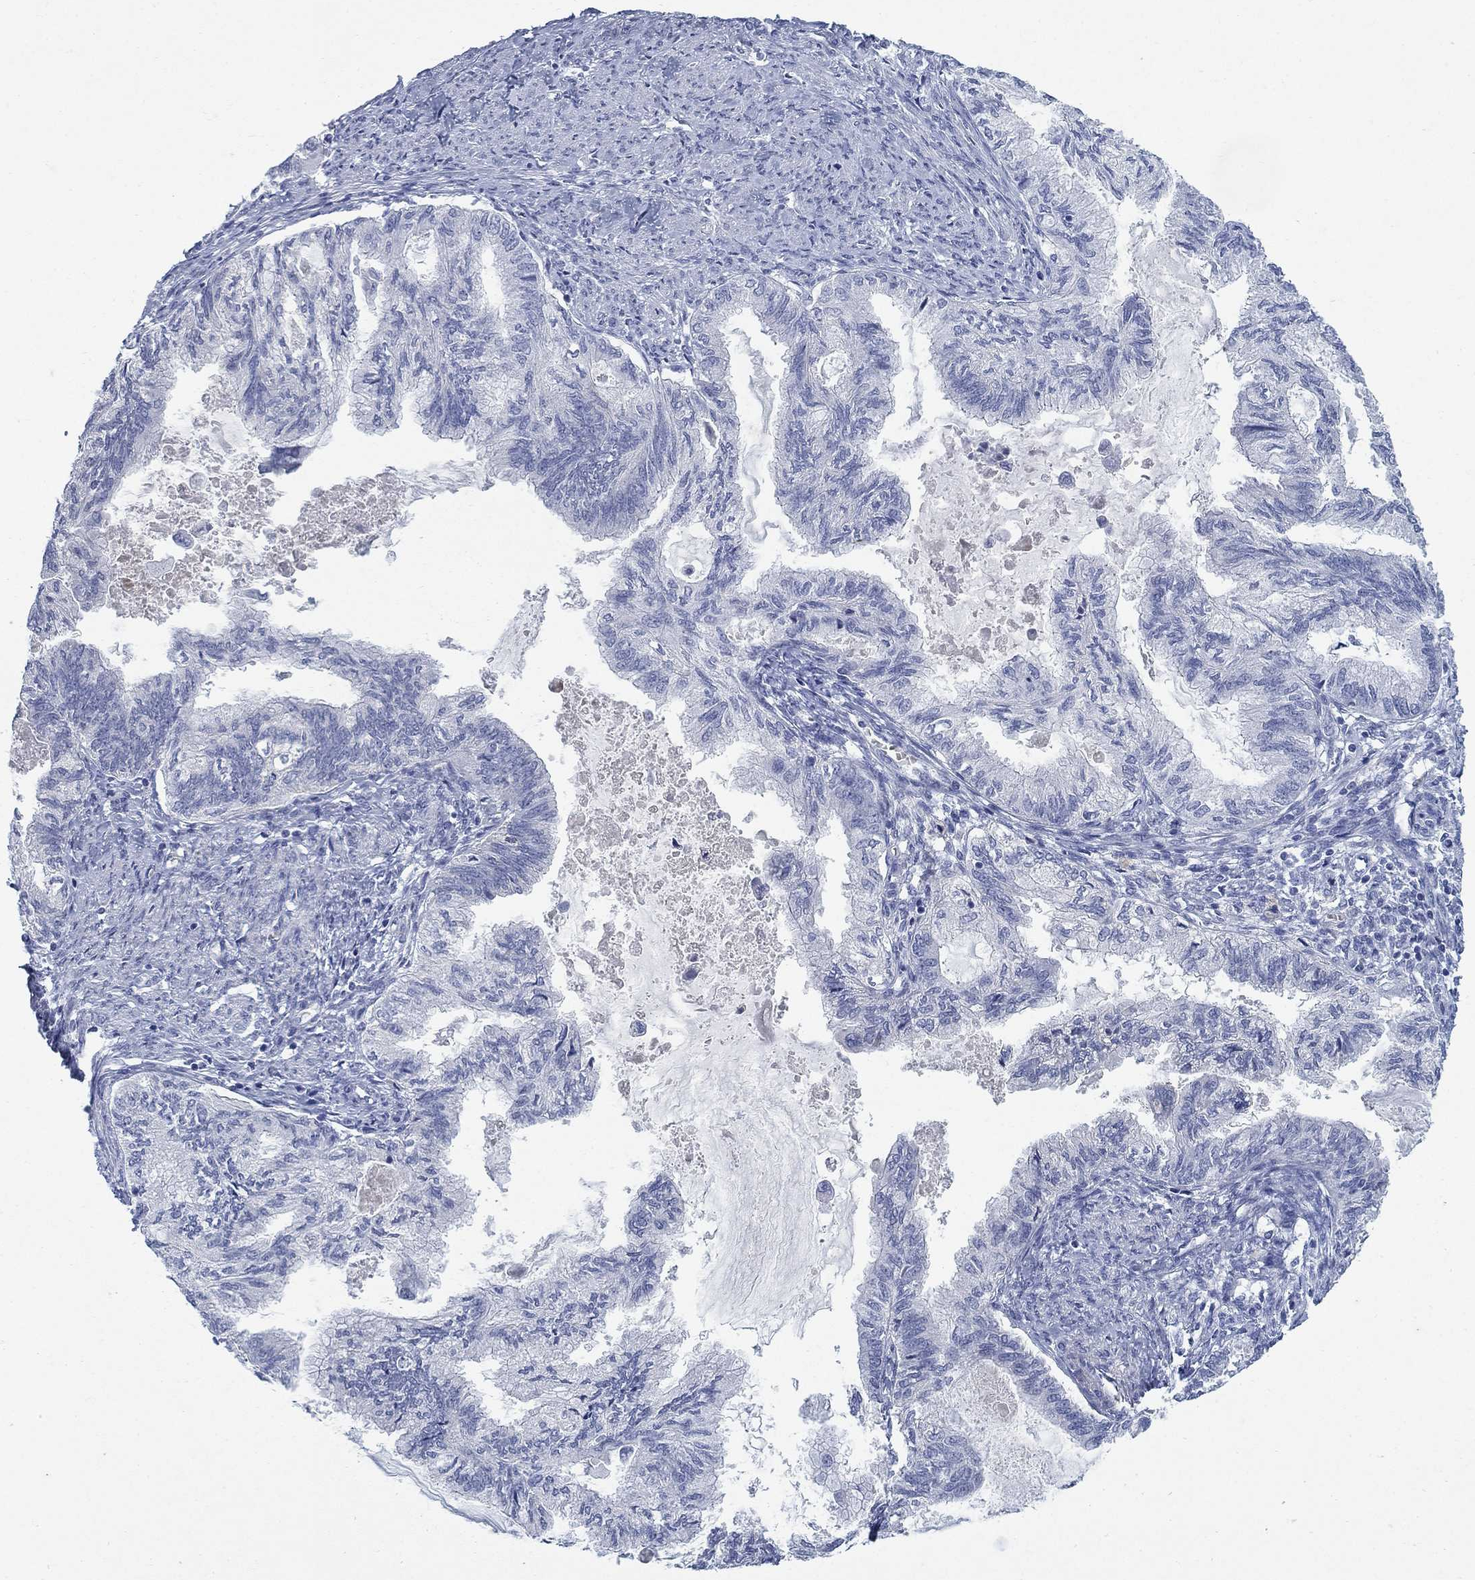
{"staining": {"intensity": "negative", "quantity": "none", "location": "none"}, "tissue": "endometrial cancer", "cell_type": "Tumor cells", "image_type": "cancer", "snomed": [{"axis": "morphology", "description": "Adenocarcinoma, NOS"}, {"axis": "topography", "description": "Endometrium"}], "caption": "An immunohistochemistry histopathology image of adenocarcinoma (endometrial) is shown. There is no staining in tumor cells of adenocarcinoma (endometrial). Brightfield microscopy of immunohistochemistry (IHC) stained with DAB (3,3'-diaminobenzidine) (brown) and hematoxylin (blue), captured at high magnification.", "gene": "DNER", "patient": {"sex": "female", "age": 86}}